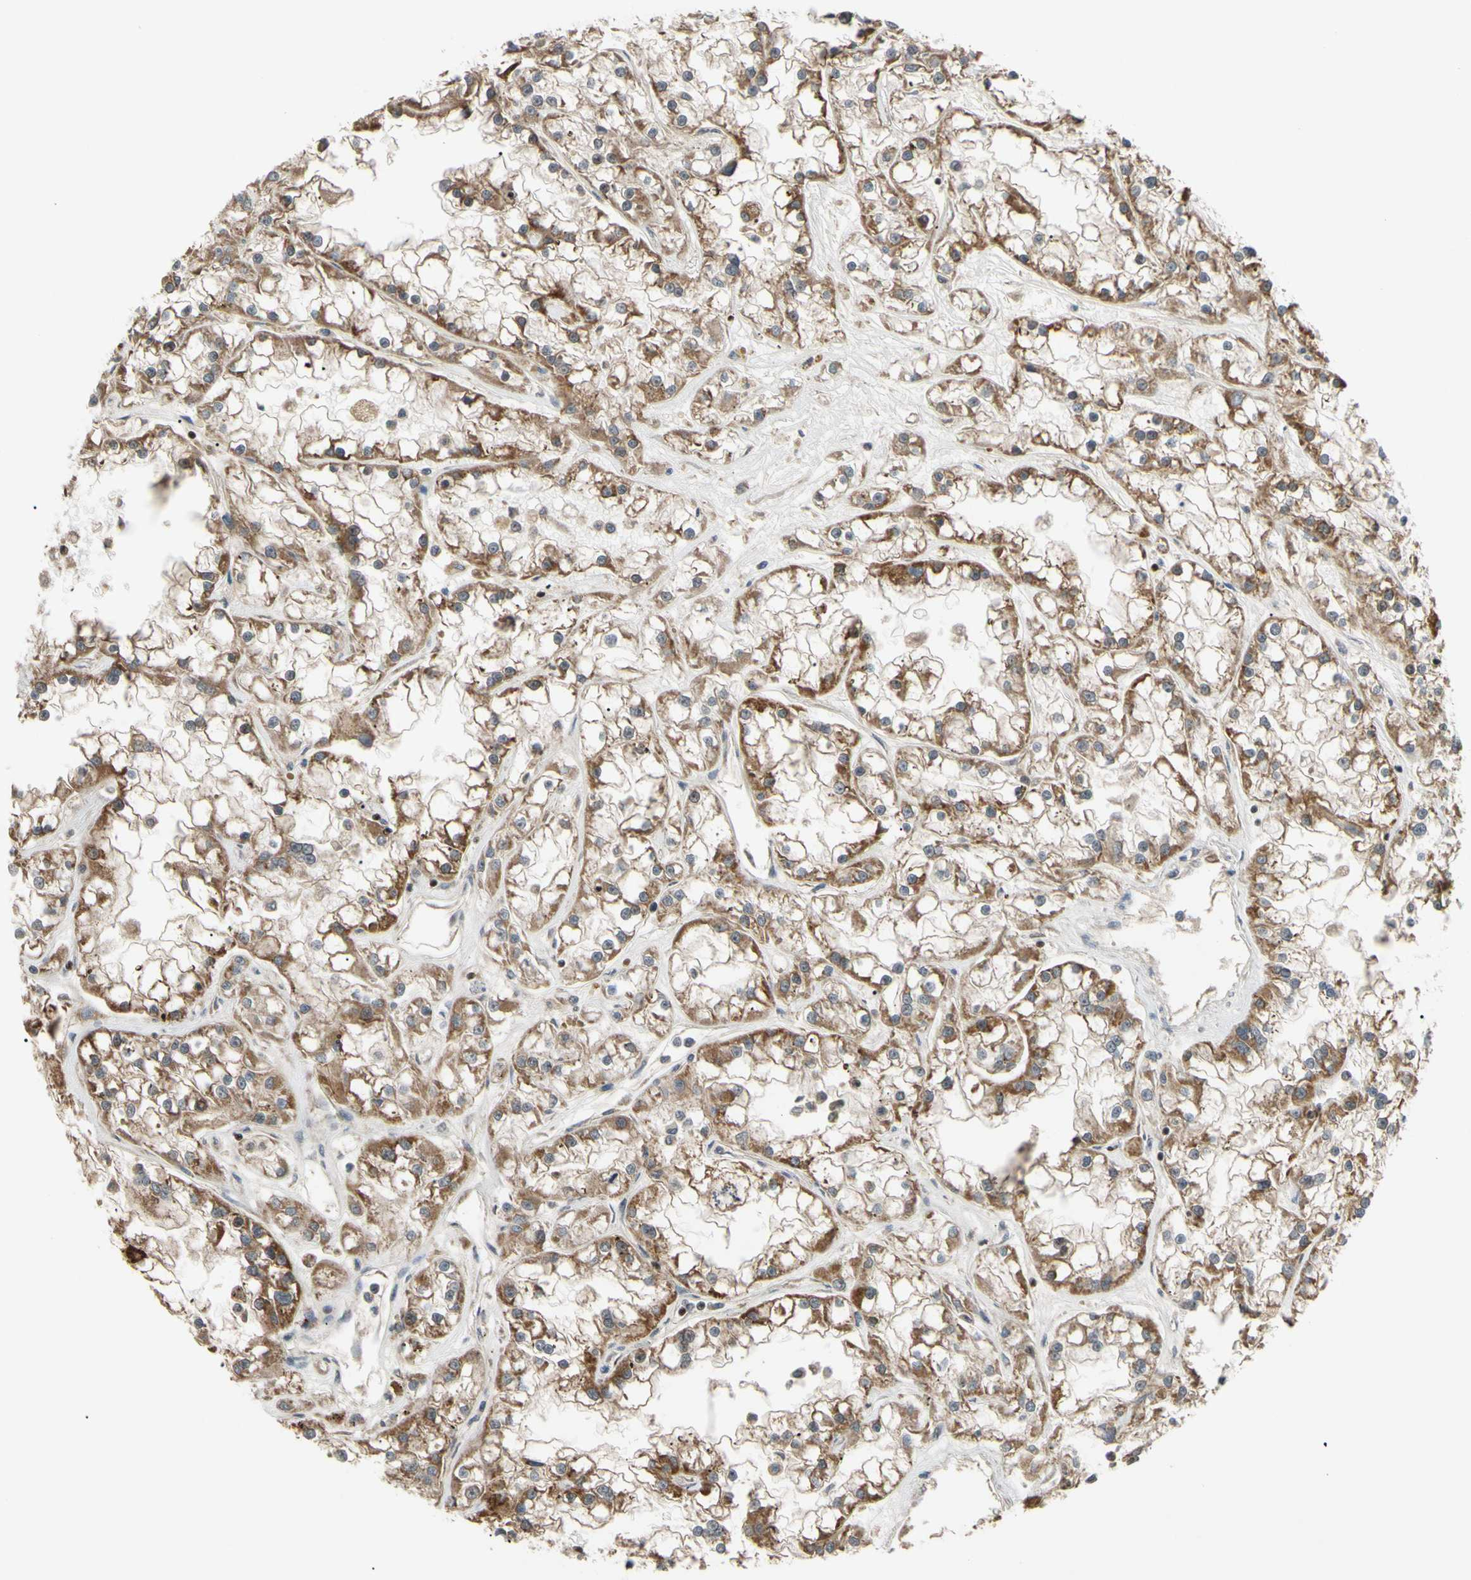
{"staining": {"intensity": "moderate", "quantity": ">75%", "location": "cytoplasmic/membranous"}, "tissue": "renal cancer", "cell_type": "Tumor cells", "image_type": "cancer", "snomed": [{"axis": "morphology", "description": "Adenocarcinoma, NOS"}, {"axis": "topography", "description": "Kidney"}], "caption": "Immunohistochemical staining of human adenocarcinoma (renal) demonstrates medium levels of moderate cytoplasmic/membranous expression in approximately >75% of tumor cells.", "gene": "SP4", "patient": {"sex": "female", "age": 52}}